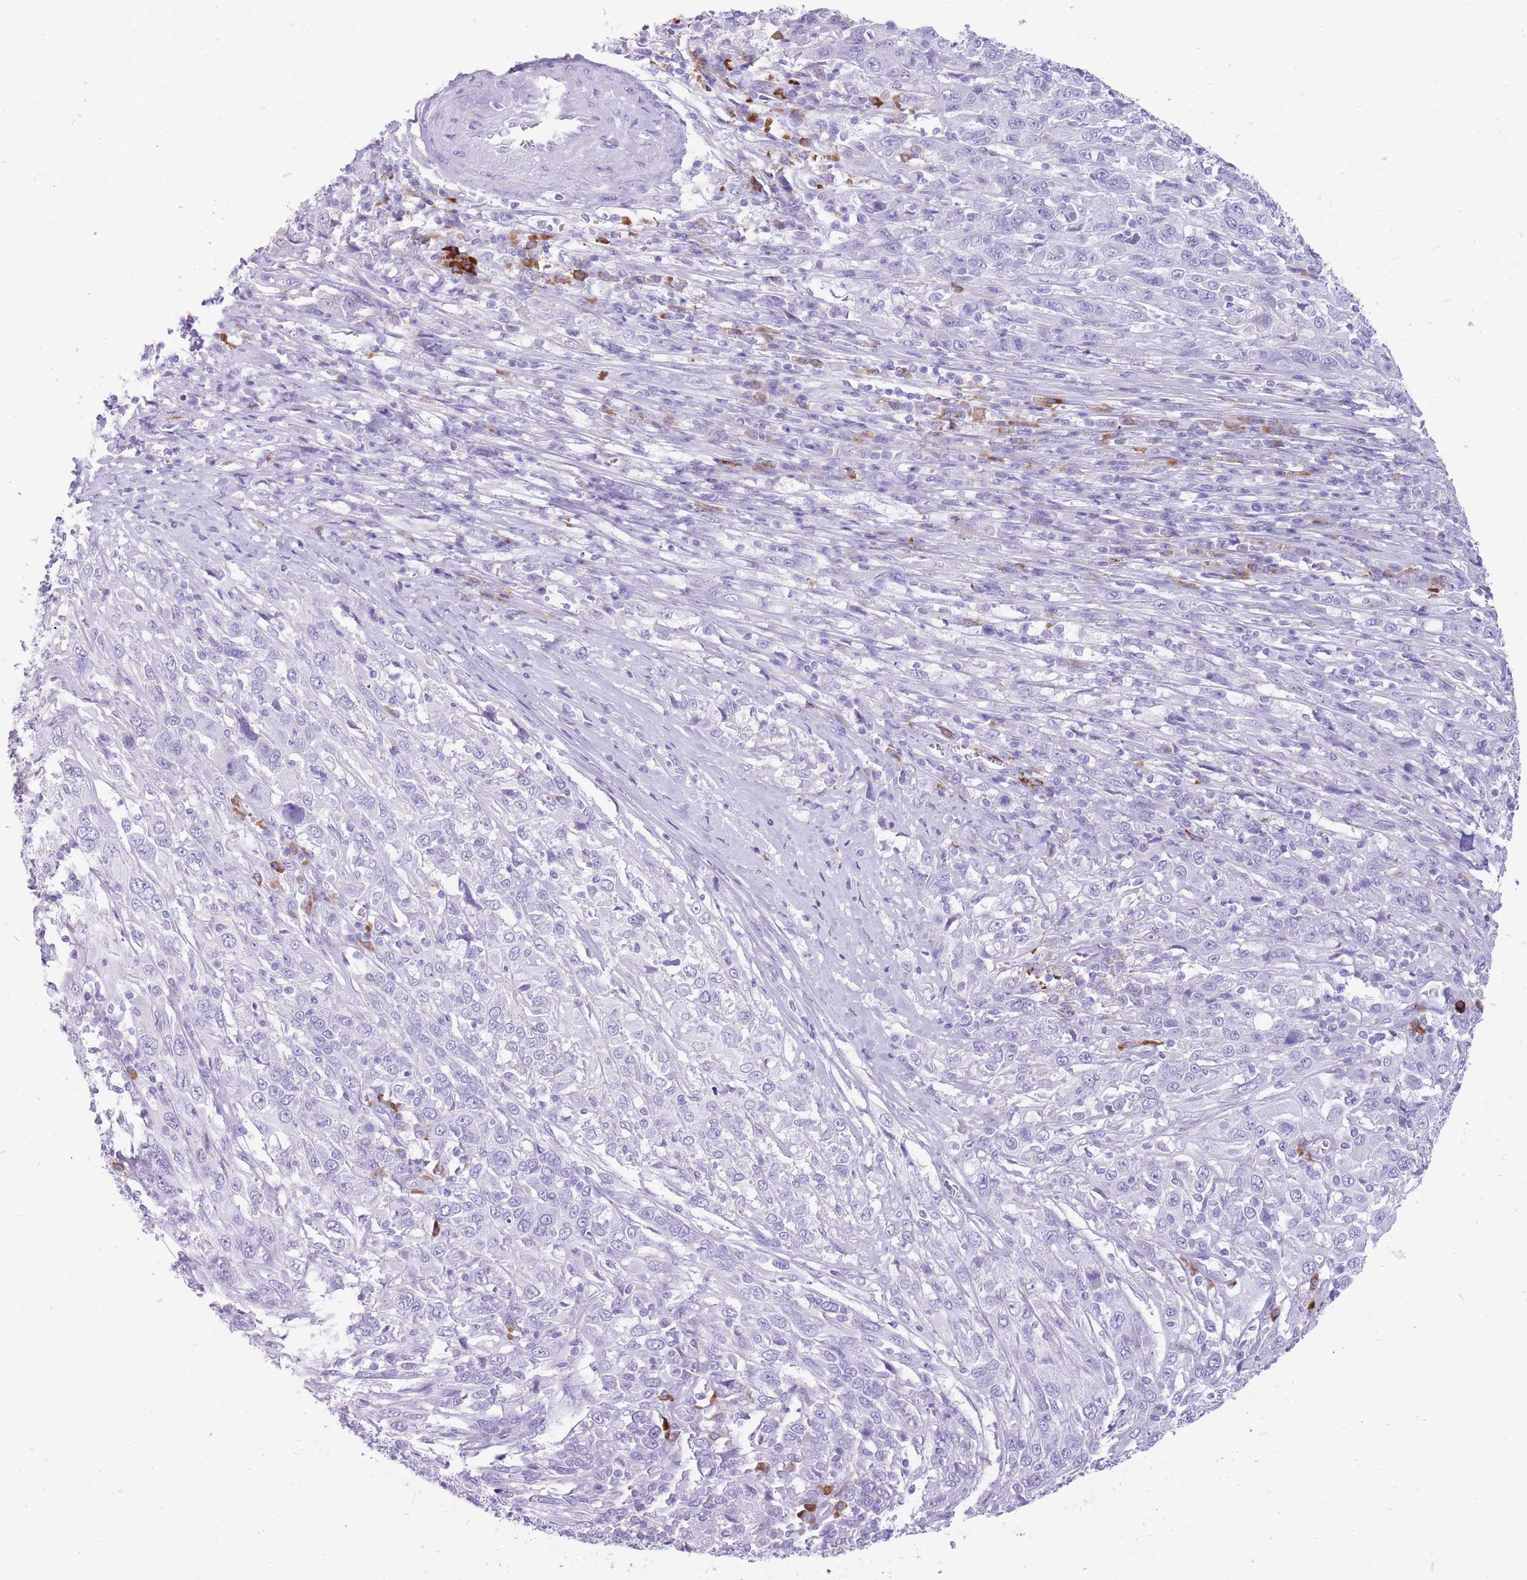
{"staining": {"intensity": "negative", "quantity": "none", "location": "none"}, "tissue": "cervical cancer", "cell_type": "Tumor cells", "image_type": "cancer", "snomed": [{"axis": "morphology", "description": "Squamous cell carcinoma, NOS"}, {"axis": "topography", "description": "Cervix"}], "caption": "Immunohistochemistry (IHC) histopathology image of human cervical squamous cell carcinoma stained for a protein (brown), which displays no positivity in tumor cells.", "gene": "ZFP37", "patient": {"sex": "female", "age": 46}}